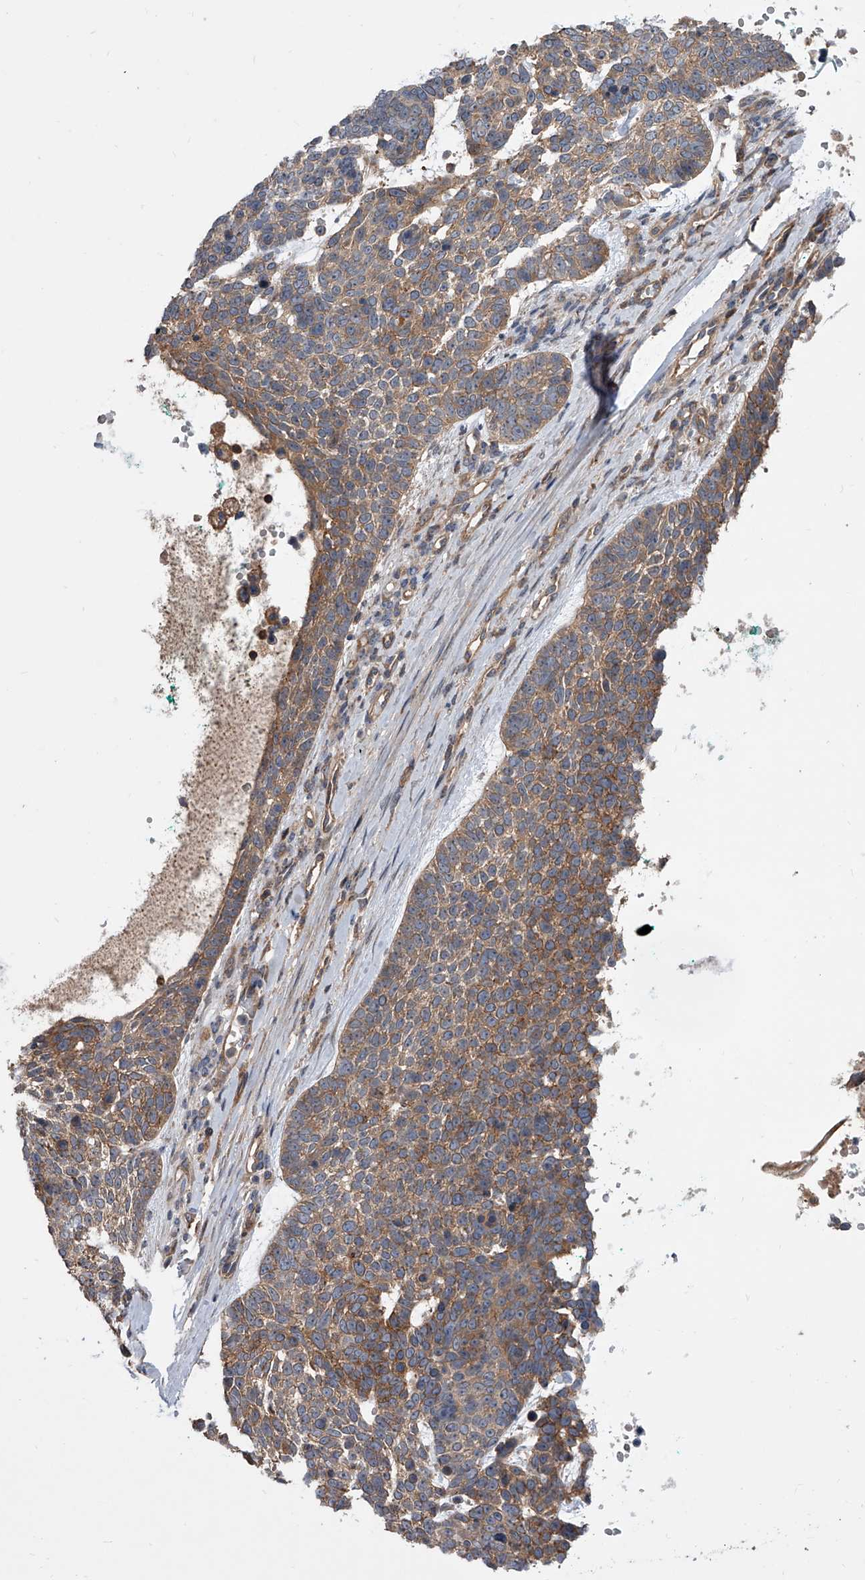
{"staining": {"intensity": "moderate", "quantity": ">75%", "location": "cytoplasmic/membranous"}, "tissue": "skin cancer", "cell_type": "Tumor cells", "image_type": "cancer", "snomed": [{"axis": "morphology", "description": "Basal cell carcinoma"}, {"axis": "topography", "description": "Skin"}], "caption": "Immunohistochemical staining of human skin basal cell carcinoma exhibits moderate cytoplasmic/membranous protein staining in about >75% of tumor cells. (Stains: DAB in brown, nuclei in blue, Microscopy: brightfield microscopy at high magnification).", "gene": "USP47", "patient": {"sex": "female", "age": 81}}